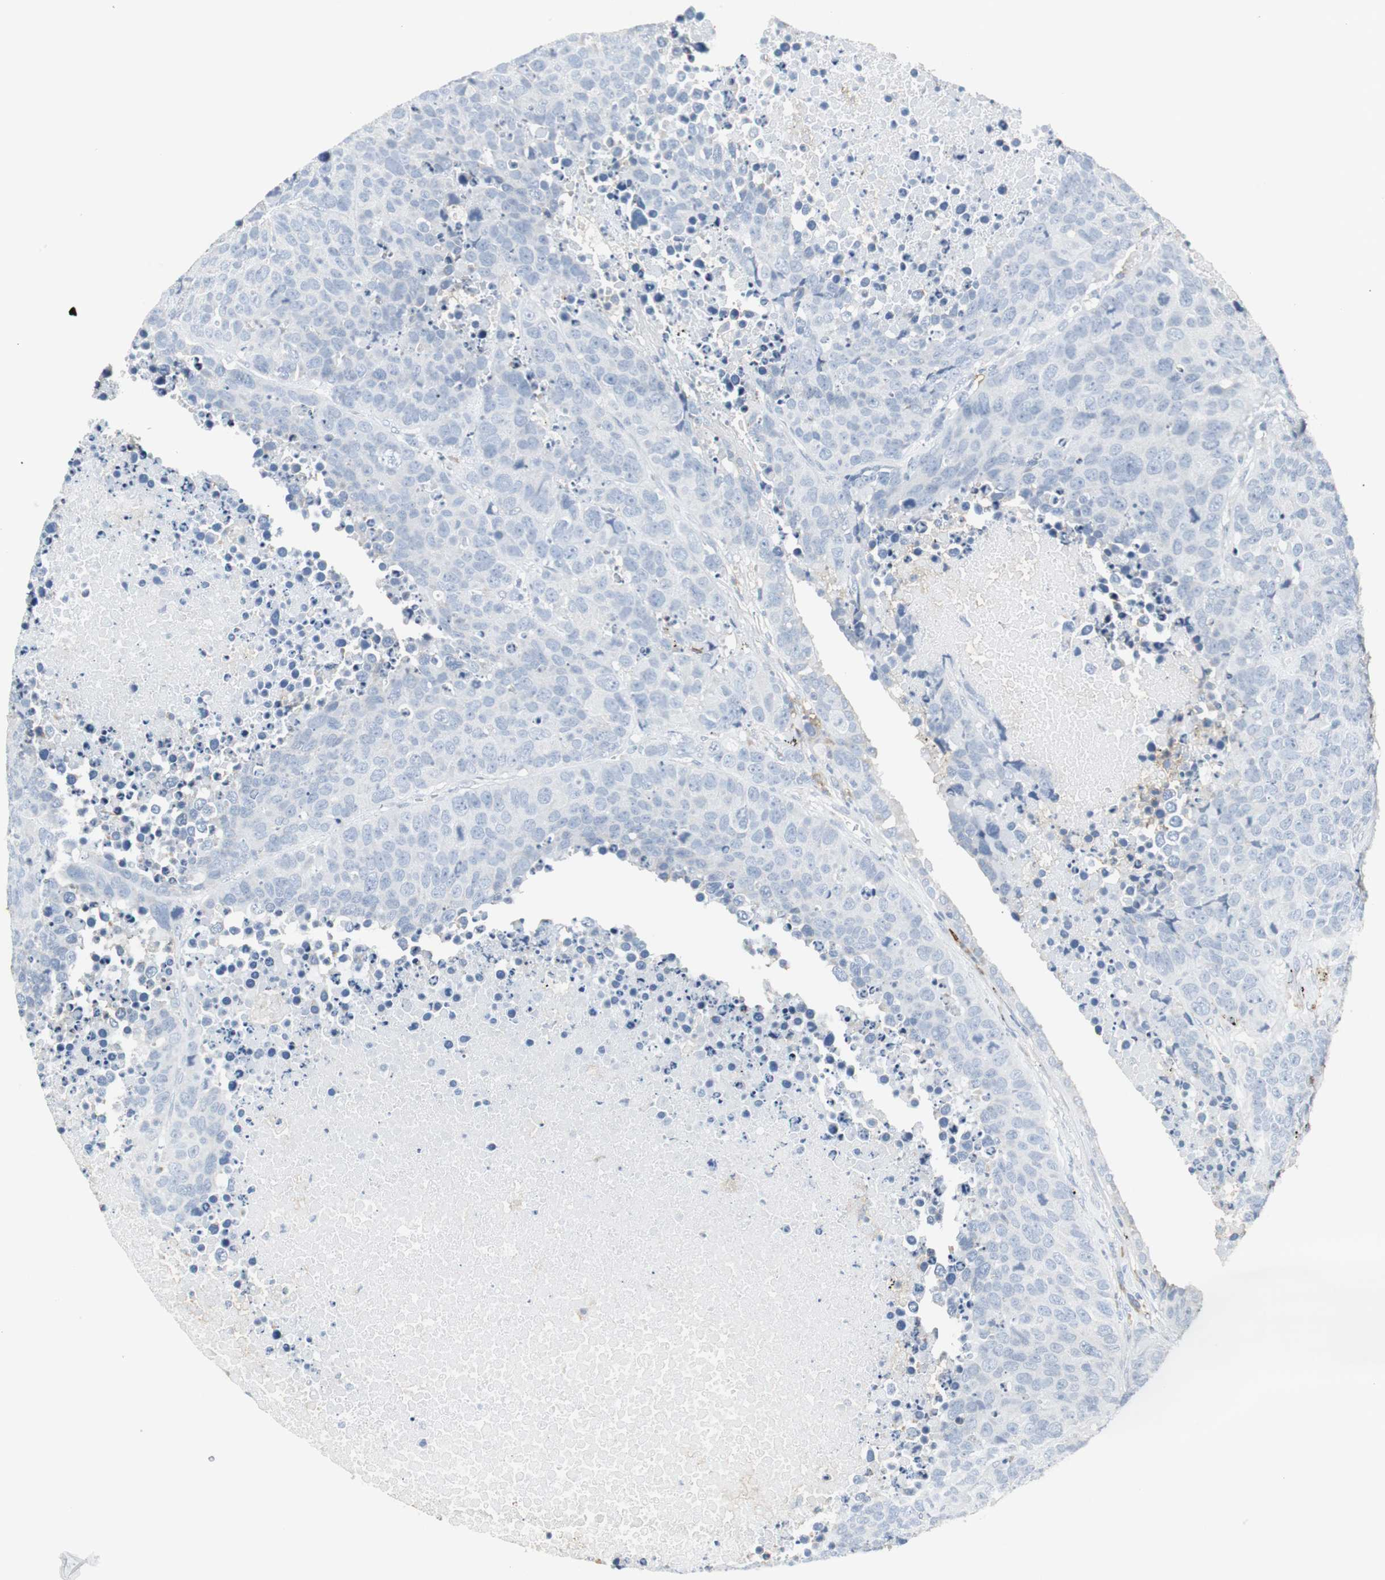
{"staining": {"intensity": "negative", "quantity": "none", "location": "none"}, "tissue": "carcinoid", "cell_type": "Tumor cells", "image_type": "cancer", "snomed": [{"axis": "morphology", "description": "Carcinoid, malignant, NOS"}, {"axis": "topography", "description": "Lung"}], "caption": "Tumor cells are negative for protein expression in human malignant carcinoid.", "gene": "SLC2A5", "patient": {"sex": "male", "age": 60}}